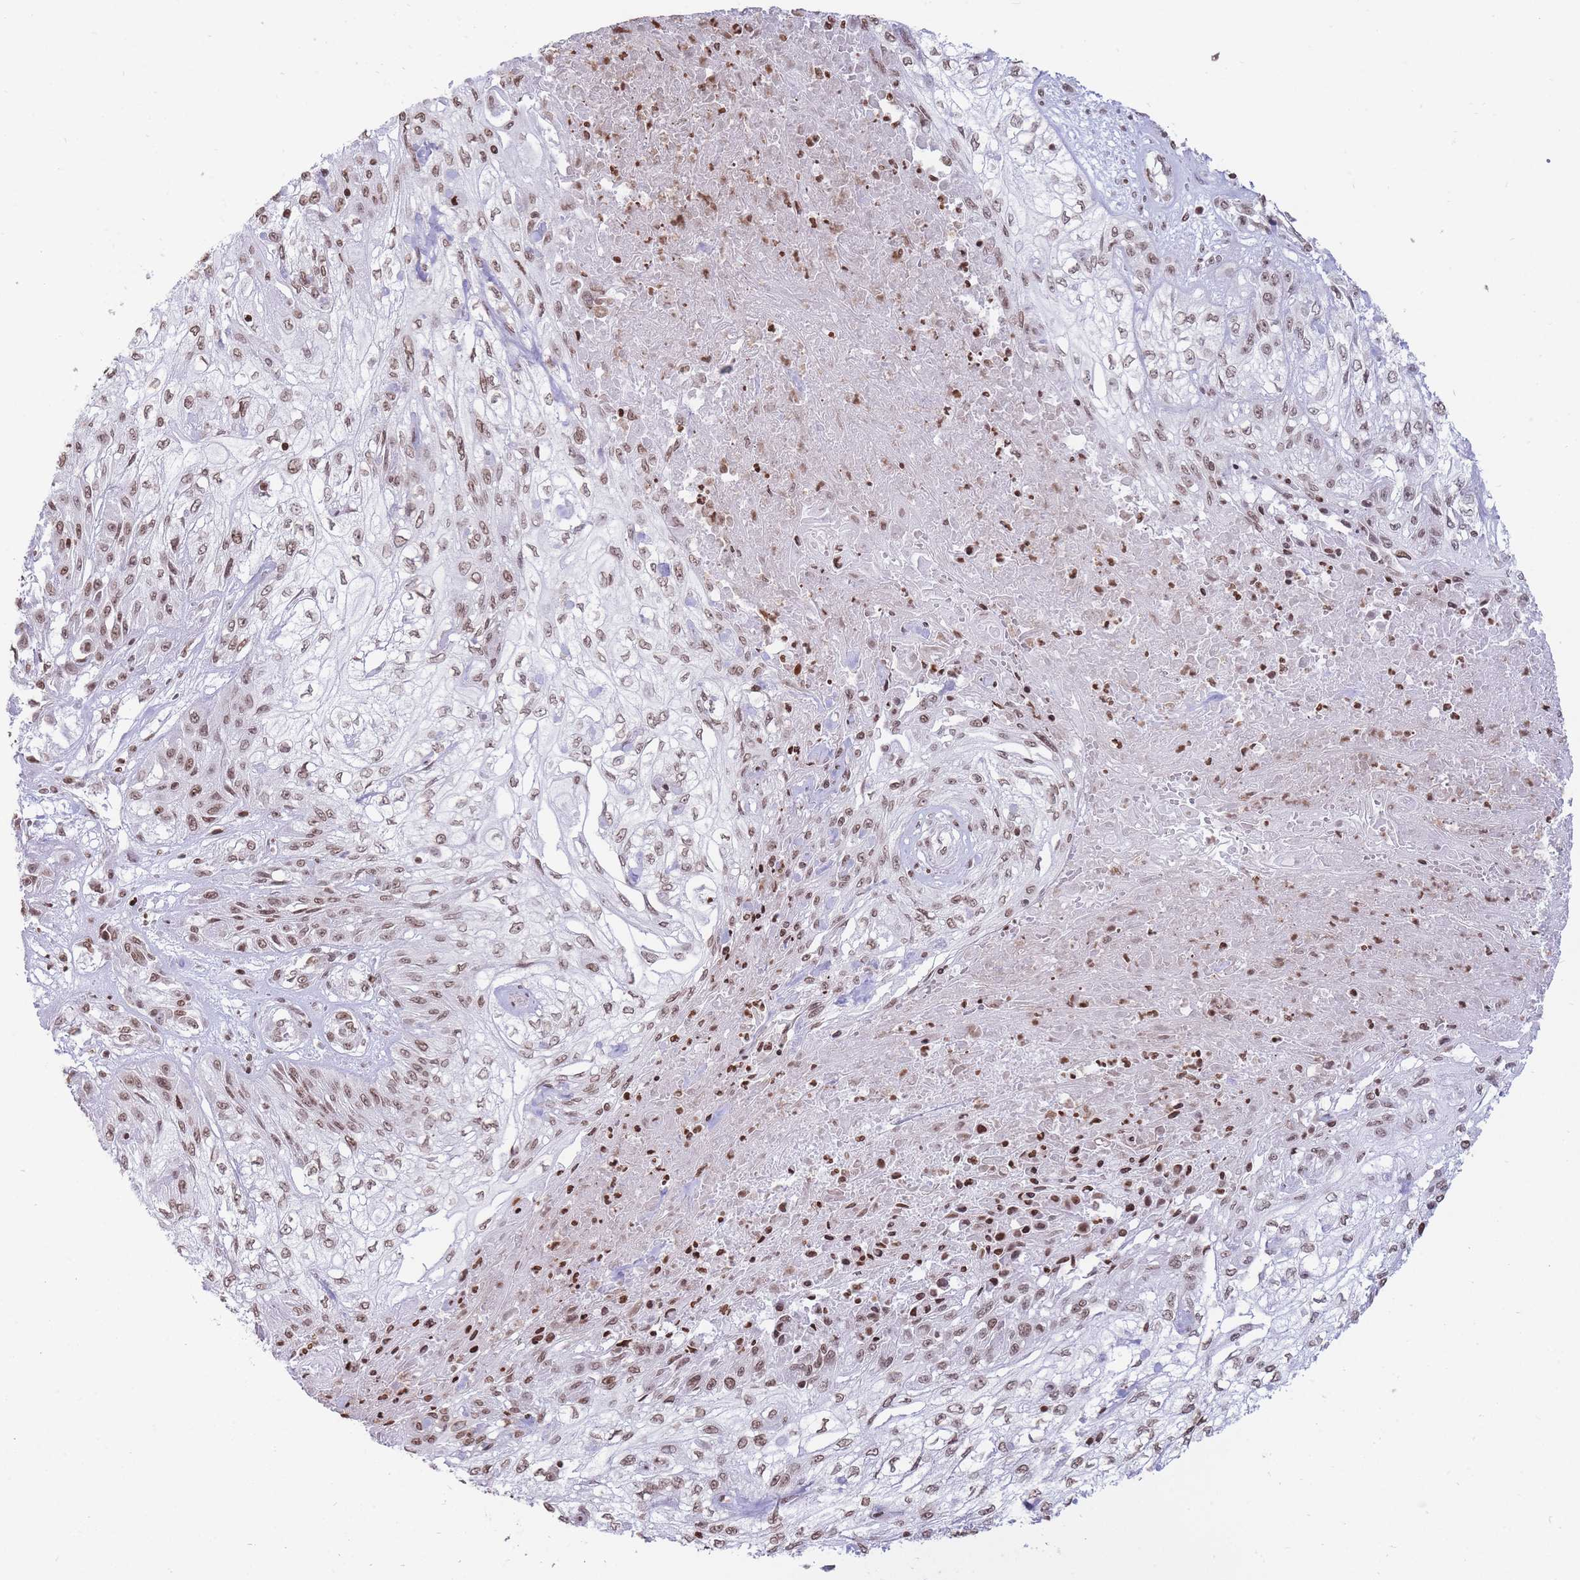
{"staining": {"intensity": "moderate", "quantity": ">75%", "location": "nuclear"}, "tissue": "skin cancer", "cell_type": "Tumor cells", "image_type": "cancer", "snomed": [{"axis": "morphology", "description": "Squamous cell carcinoma, NOS"}, {"axis": "morphology", "description": "Squamous cell carcinoma, metastatic, NOS"}, {"axis": "topography", "description": "Skin"}, {"axis": "topography", "description": "Lymph node"}], "caption": "Immunohistochemistry image of human skin cancer (metastatic squamous cell carcinoma) stained for a protein (brown), which demonstrates medium levels of moderate nuclear positivity in approximately >75% of tumor cells.", "gene": "SHISAL1", "patient": {"sex": "male", "age": 75}}